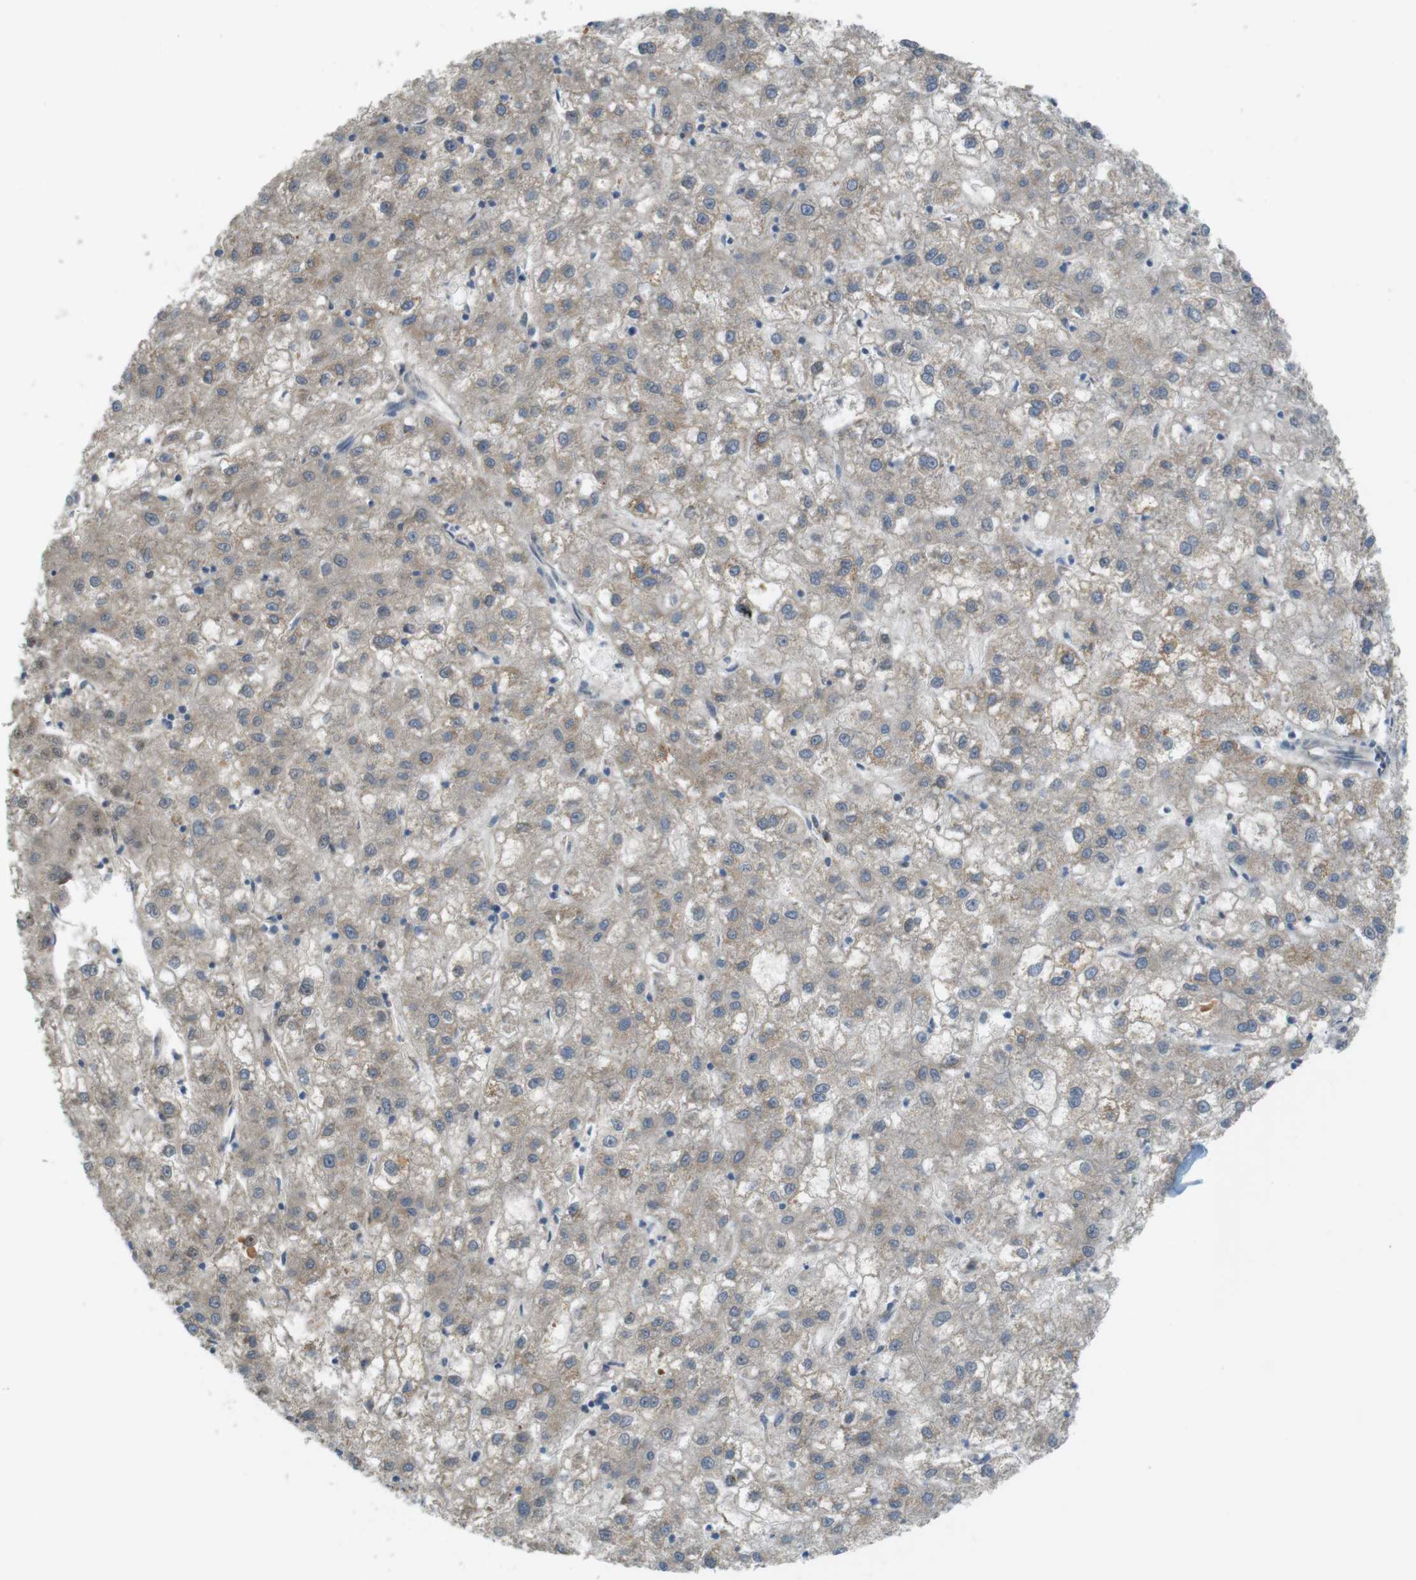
{"staining": {"intensity": "weak", "quantity": ">75%", "location": "cytoplasmic/membranous"}, "tissue": "liver cancer", "cell_type": "Tumor cells", "image_type": "cancer", "snomed": [{"axis": "morphology", "description": "Carcinoma, Hepatocellular, NOS"}, {"axis": "topography", "description": "Liver"}], "caption": "Human liver cancer stained with a brown dye shows weak cytoplasmic/membranous positive staining in approximately >75% of tumor cells.", "gene": "UGT8", "patient": {"sex": "male", "age": 72}}